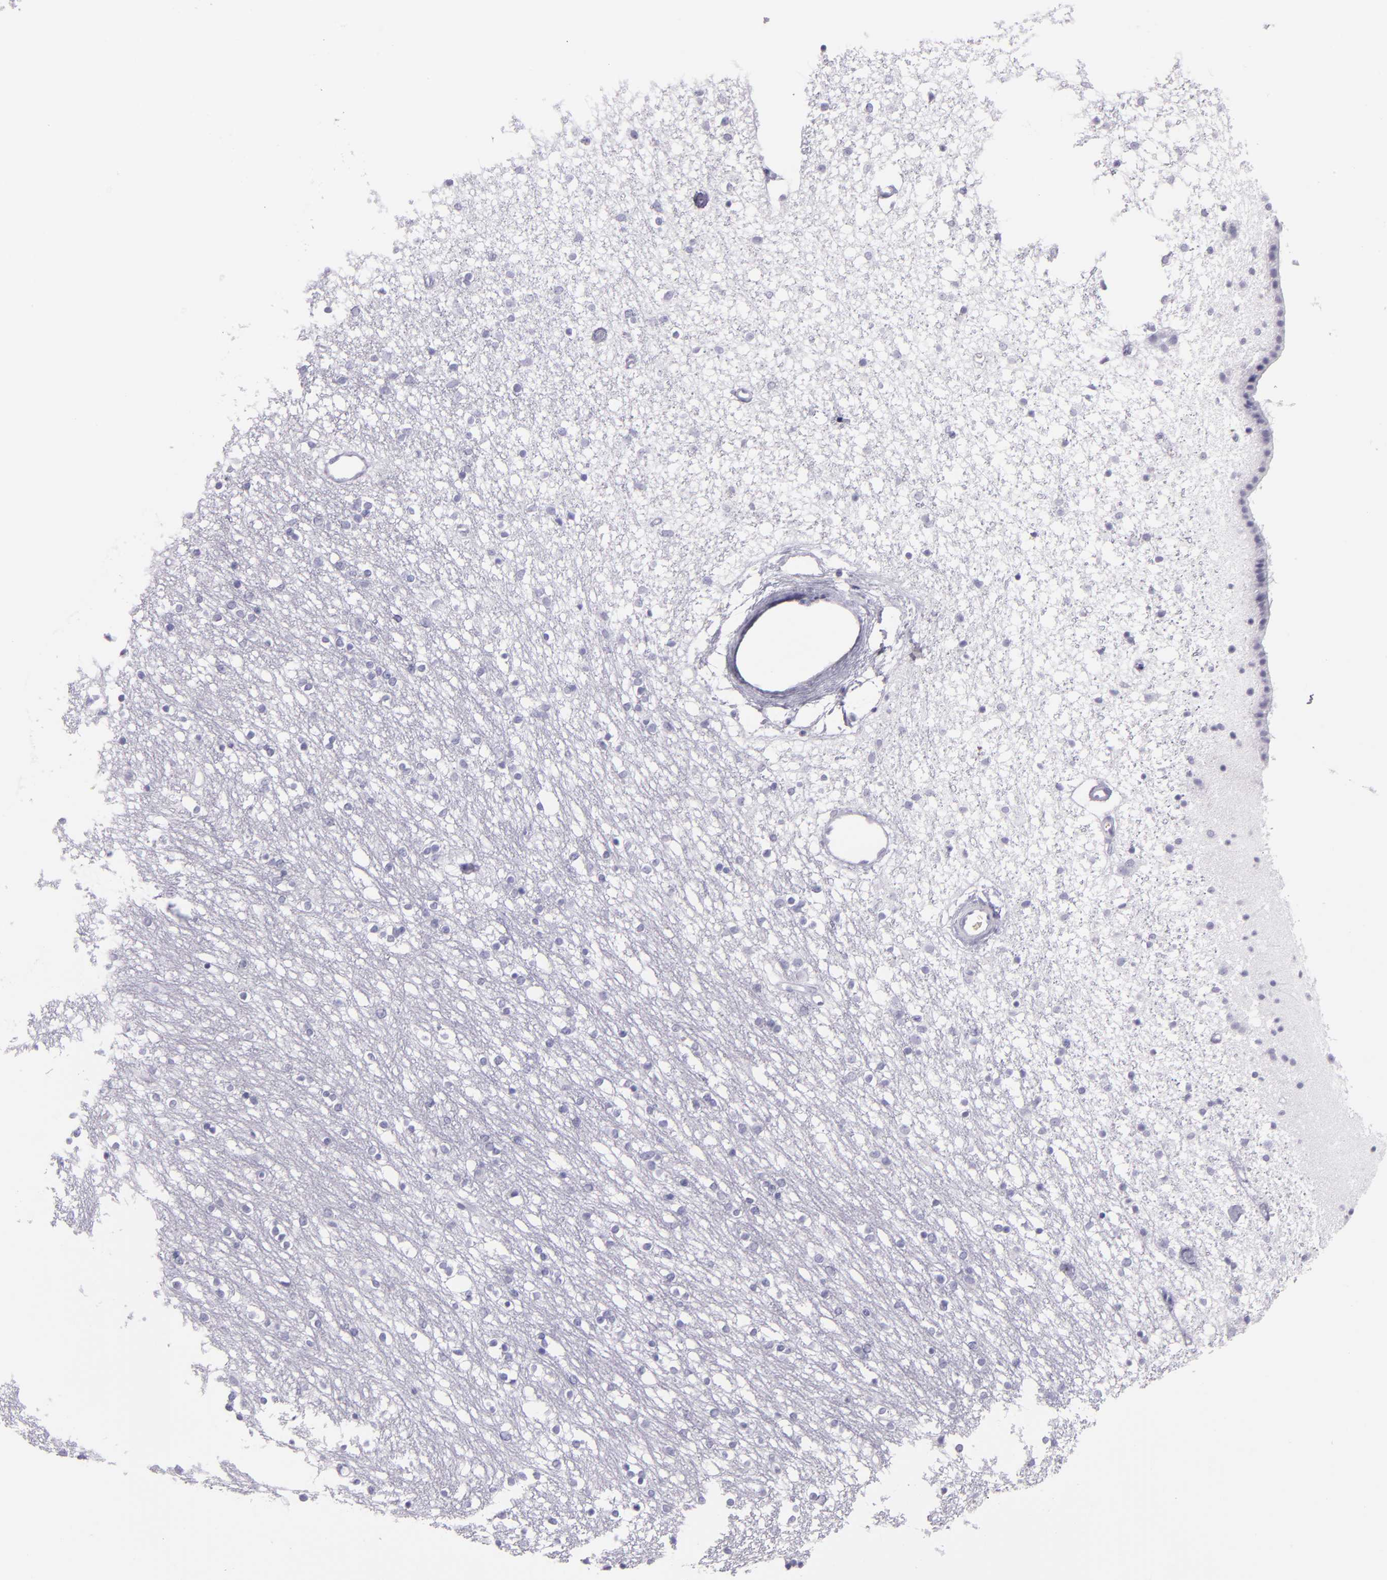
{"staining": {"intensity": "negative", "quantity": "none", "location": "none"}, "tissue": "caudate", "cell_type": "Glial cells", "image_type": "normal", "snomed": [{"axis": "morphology", "description": "Normal tissue, NOS"}, {"axis": "topography", "description": "Lateral ventricle wall"}], "caption": "DAB immunohistochemical staining of unremarkable caudate shows no significant staining in glial cells. The staining was performed using DAB (3,3'-diaminobenzidine) to visualize the protein expression in brown, while the nuclei were stained in blue with hematoxylin (Magnification: 20x).", "gene": "CR2", "patient": {"sex": "female", "age": 54}}